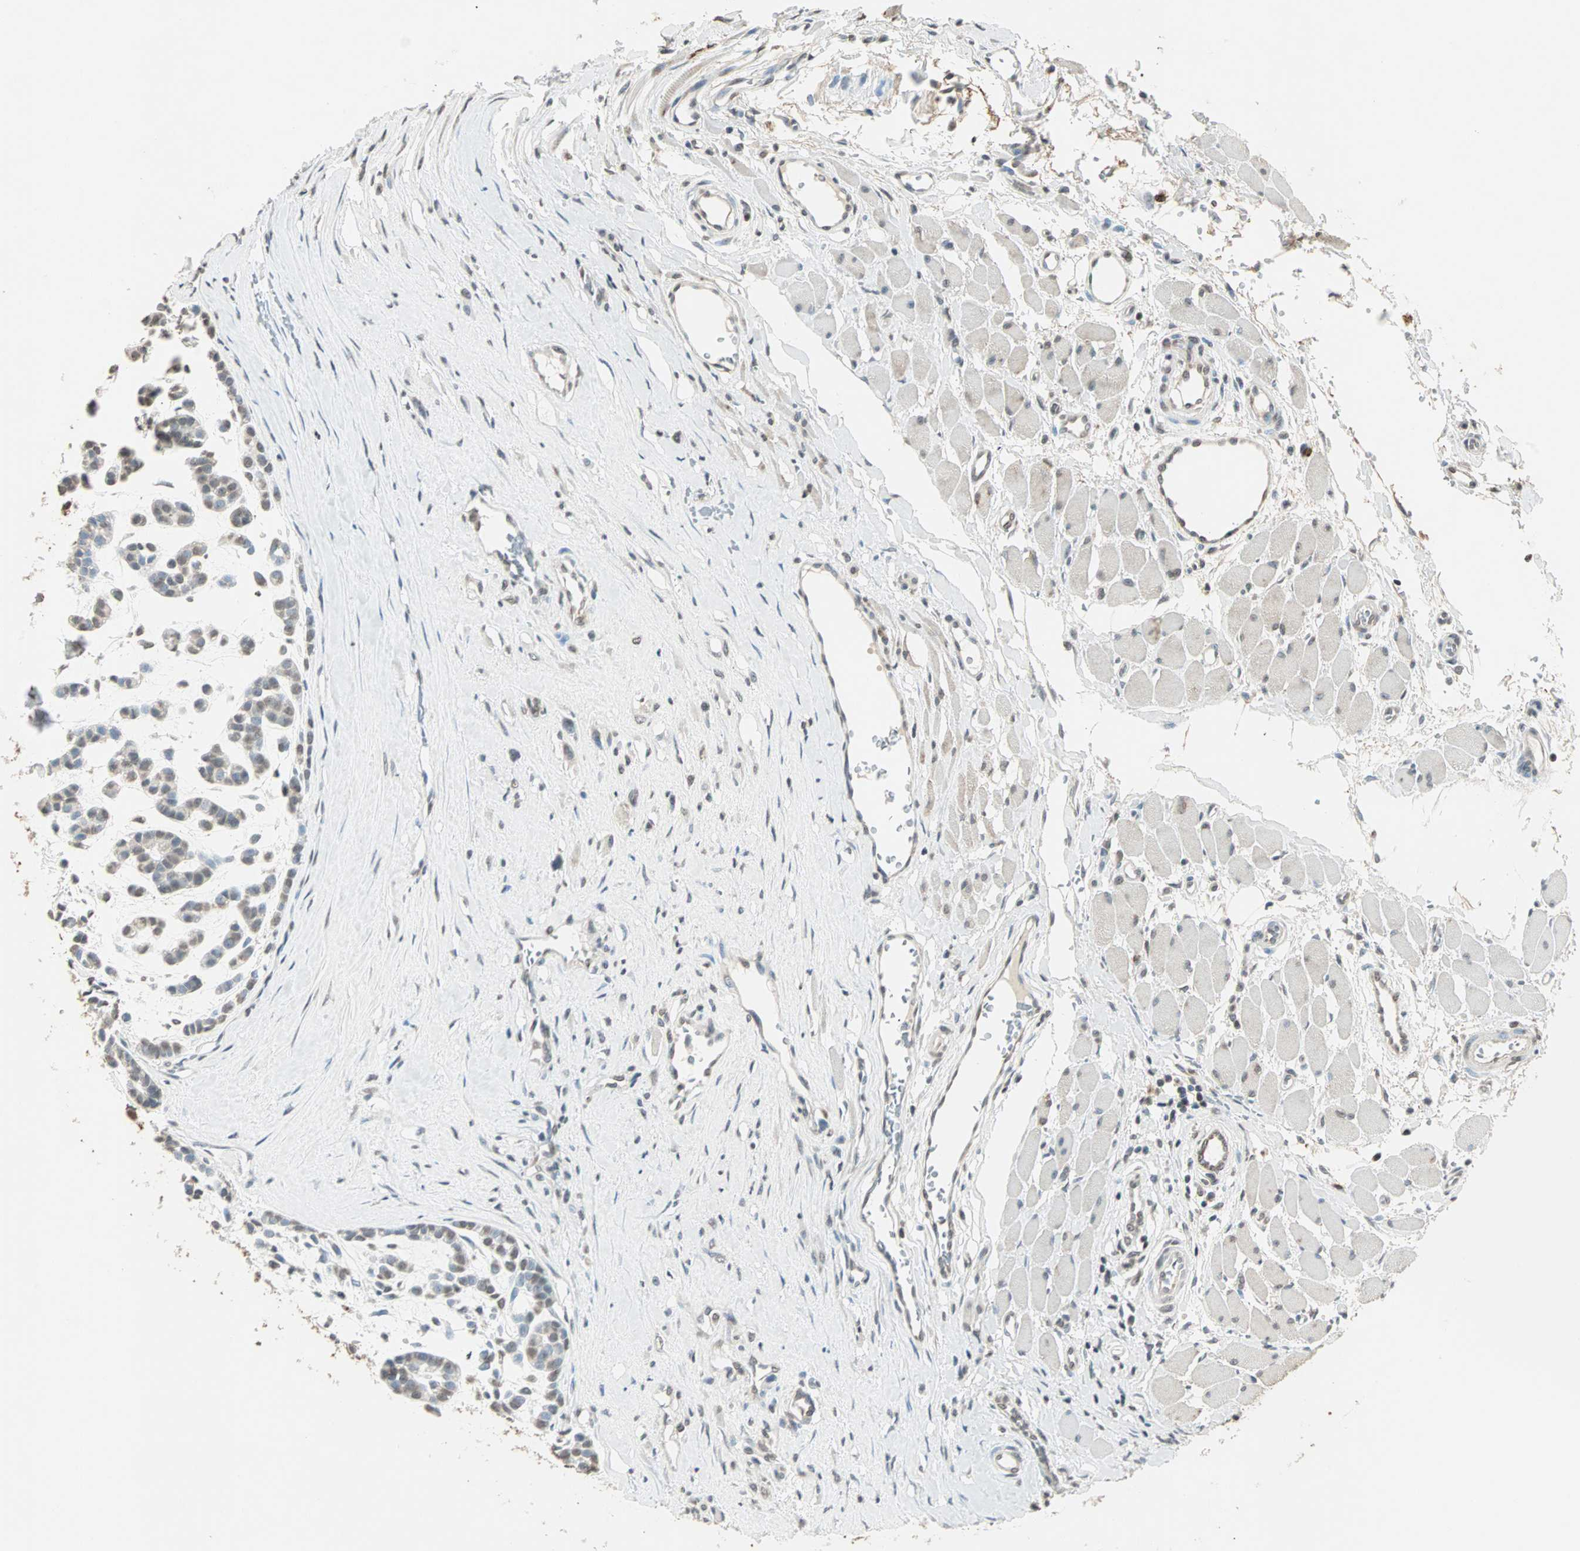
{"staining": {"intensity": "weak", "quantity": "25%-75%", "location": "cytoplasmic/membranous,nuclear"}, "tissue": "head and neck cancer", "cell_type": "Tumor cells", "image_type": "cancer", "snomed": [{"axis": "morphology", "description": "Adenocarcinoma, NOS"}, {"axis": "morphology", "description": "Adenoma, NOS"}, {"axis": "topography", "description": "Head-Neck"}], "caption": "Immunohistochemical staining of human head and neck adenocarcinoma exhibits low levels of weak cytoplasmic/membranous and nuclear protein expression in approximately 25%-75% of tumor cells. The staining was performed using DAB, with brown indicating positive protein expression. Nuclei are stained blue with hematoxylin.", "gene": "PRELID1", "patient": {"sex": "female", "age": 55}}